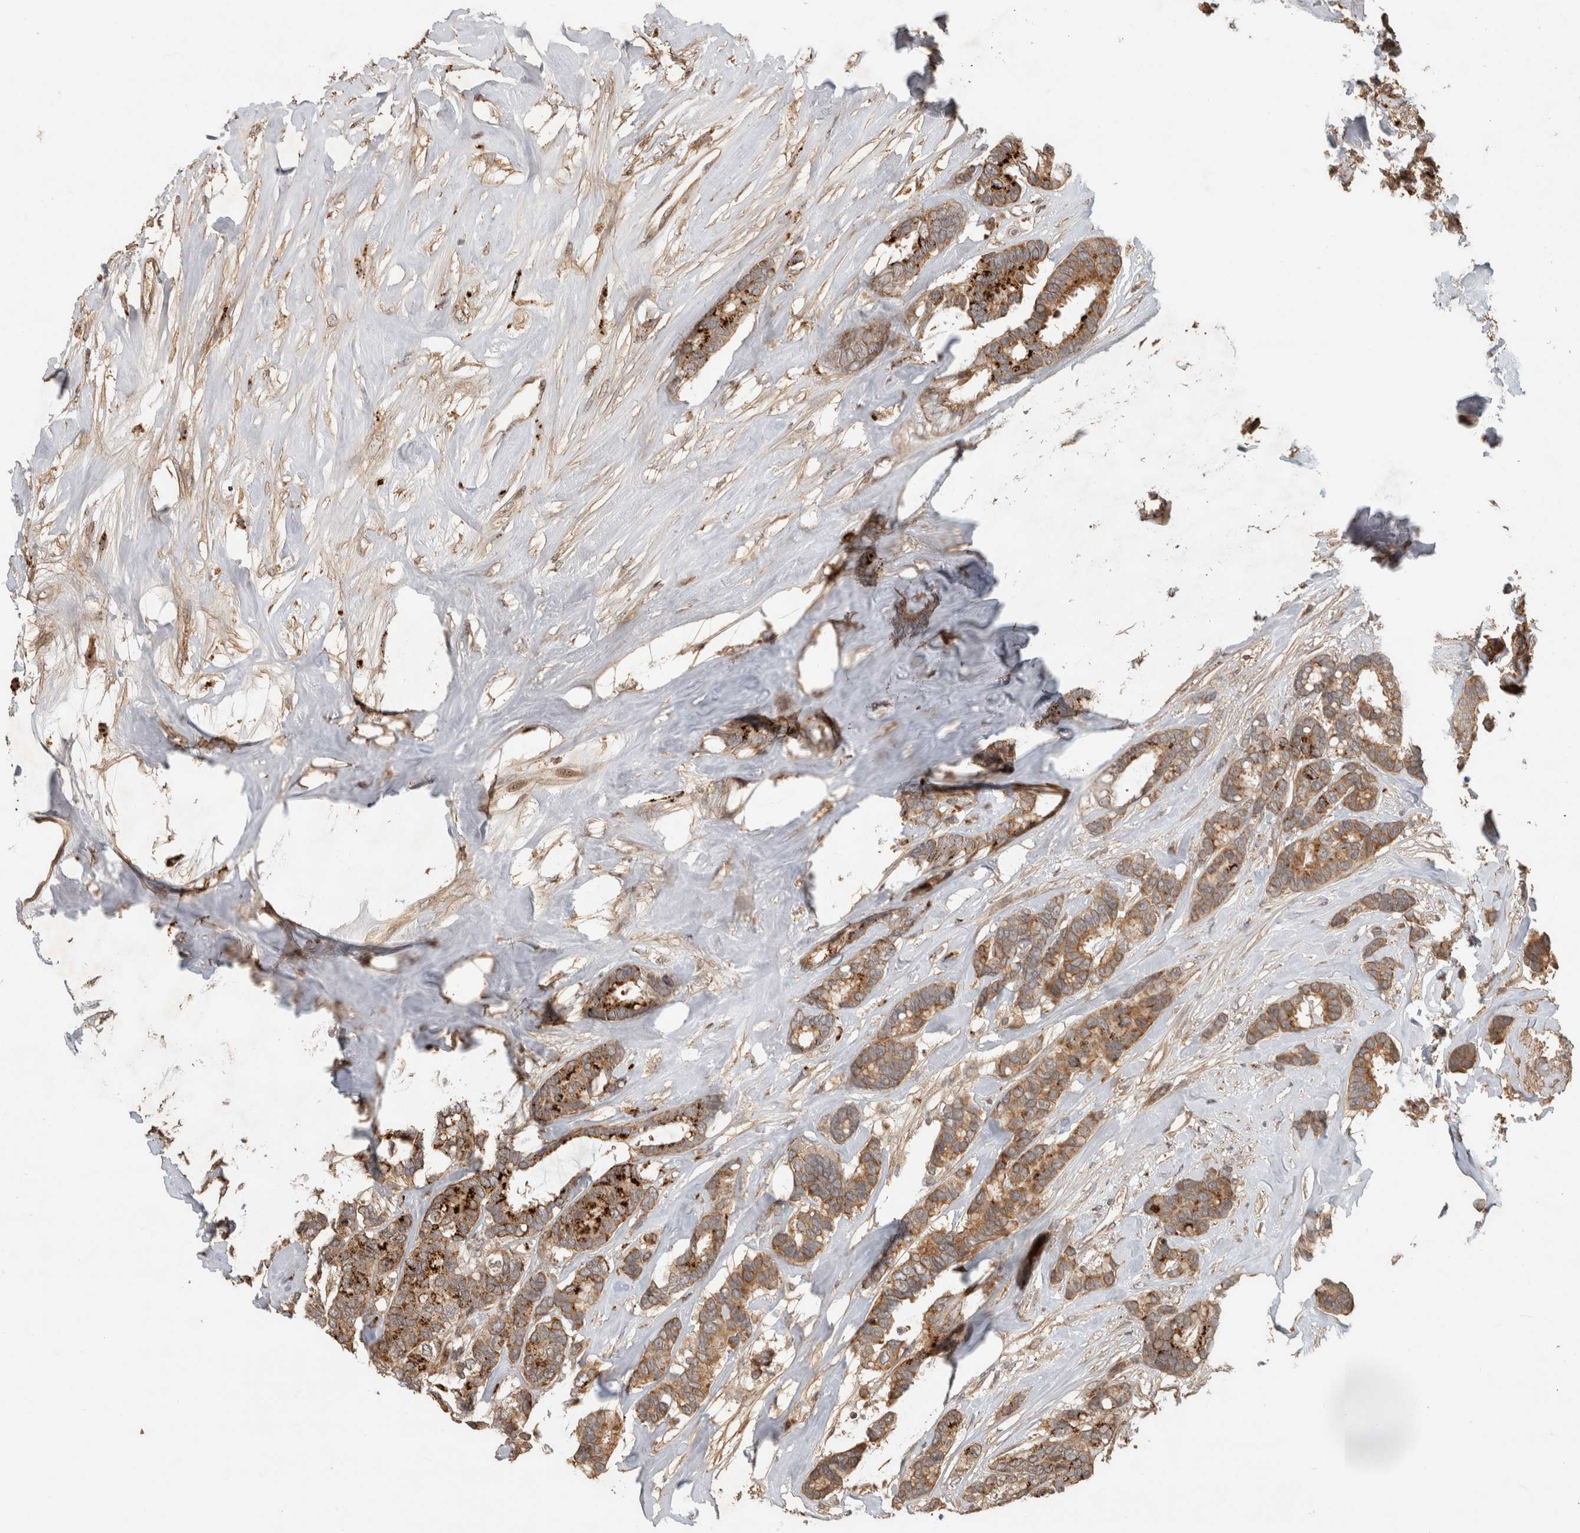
{"staining": {"intensity": "moderate", "quantity": ">75%", "location": "cytoplasmic/membranous"}, "tissue": "breast cancer", "cell_type": "Tumor cells", "image_type": "cancer", "snomed": [{"axis": "morphology", "description": "Duct carcinoma"}, {"axis": "topography", "description": "Breast"}], "caption": "Infiltrating ductal carcinoma (breast) was stained to show a protein in brown. There is medium levels of moderate cytoplasmic/membranous staining in approximately >75% of tumor cells. (DAB (3,3'-diaminobenzidine) = brown stain, brightfield microscopy at high magnification).", "gene": "PITPNC1", "patient": {"sex": "female", "age": 87}}